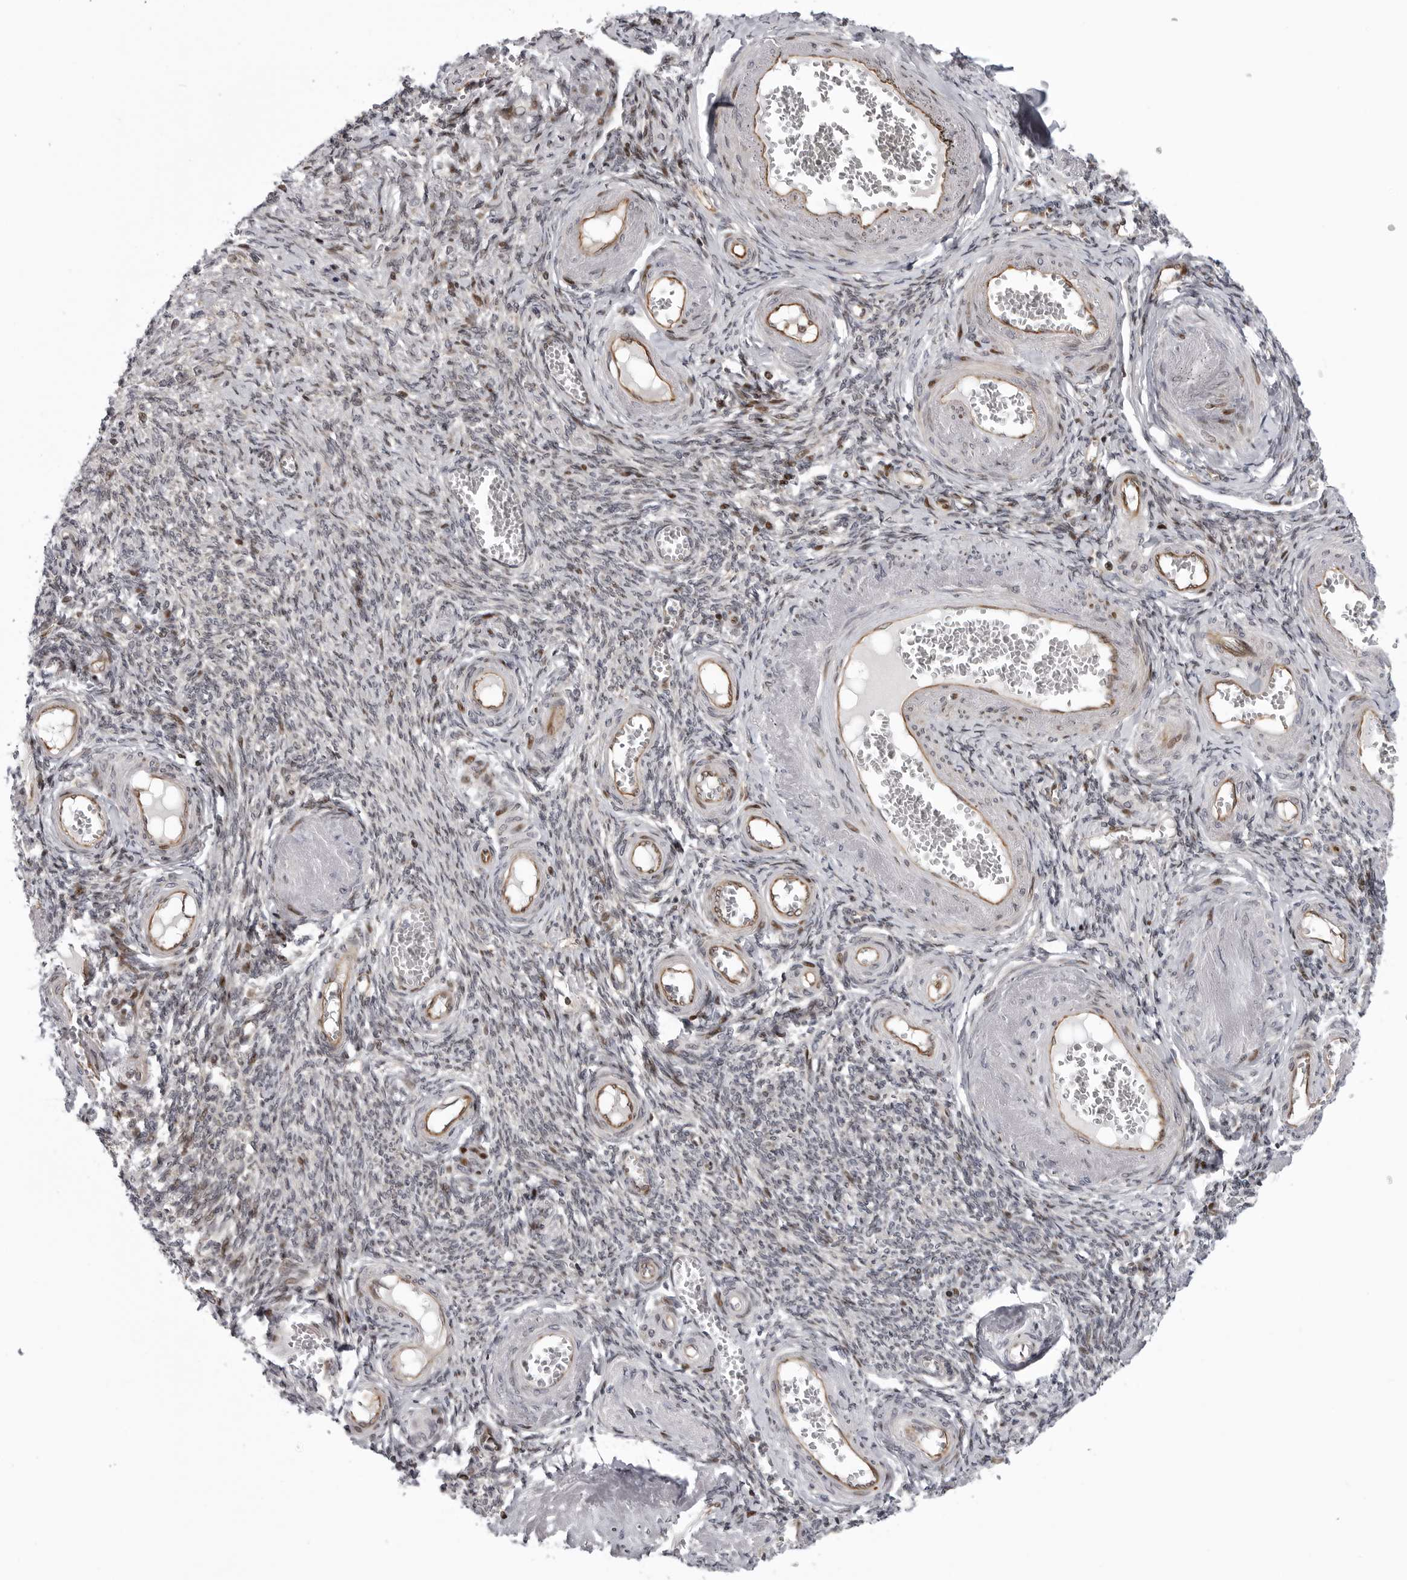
{"staining": {"intensity": "negative", "quantity": "none", "location": "none"}, "tissue": "adipose tissue", "cell_type": "Adipocytes", "image_type": "normal", "snomed": [{"axis": "morphology", "description": "Normal tissue, NOS"}, {"axis": "topography", "description": "Vascular tissue"}, {"axis": "topography", "description": "Fallopian tube"}, {"axis": "topography", "description": "Ovary"}], "caption": "Adipose tissue stained for a protein using immunohistochemistry (IHC) shows no positivity adipocytes.", "gene": "ABL1", "patient": {"sex": "female", "age": 67}}